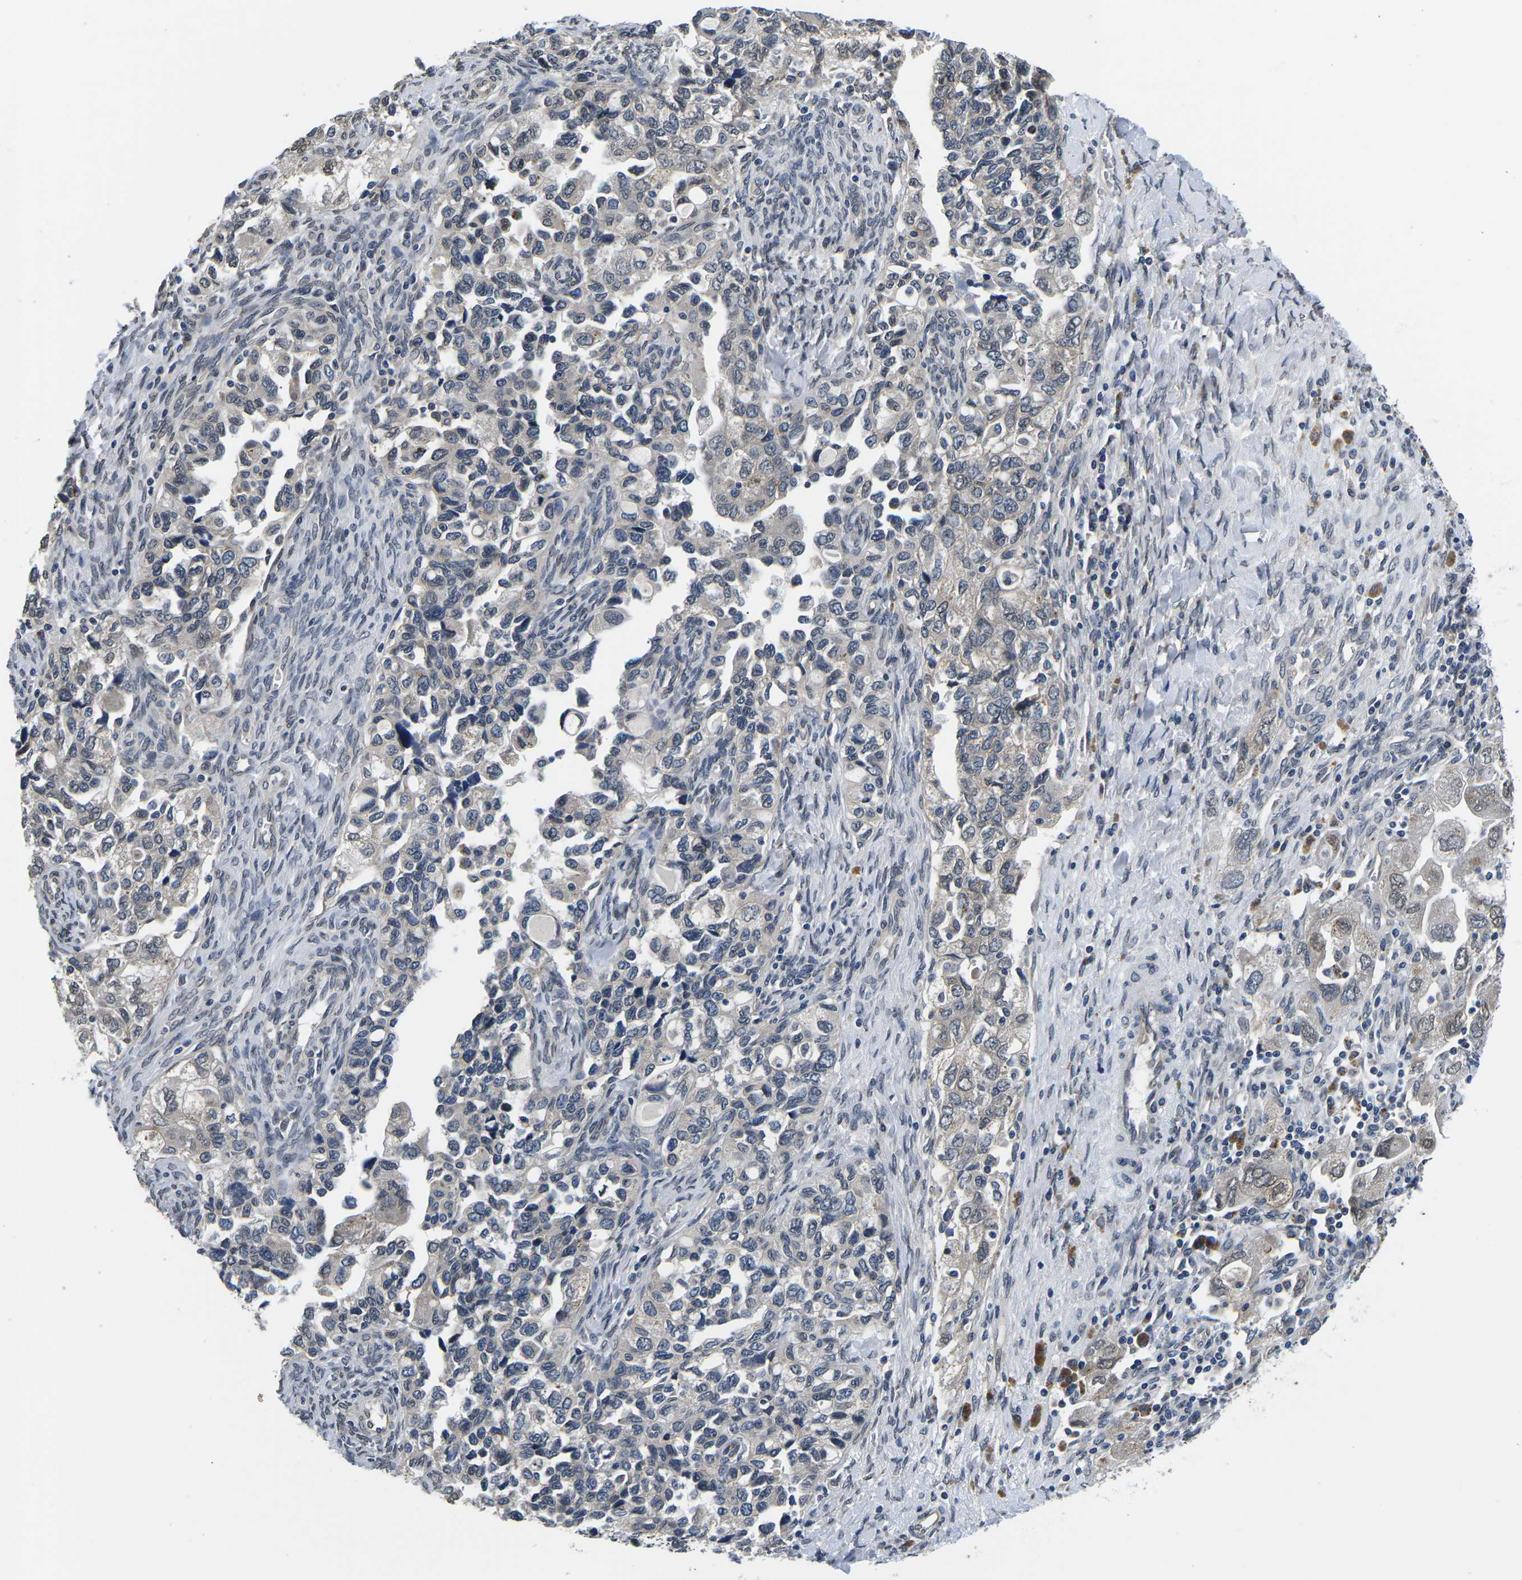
{"staining": {"intensity": "weak", "quantity": "<25%", "location": "cytoplasmic/membranous"}, "tissue": "ovarian cancer", "cell_type": "Tumor cells", "image_type": "cancer", "snomed": [{"axis": "morphology", "description": "Carcinoma, NOS"}, {"axis": "morphology", "description": "Cystadenocarcinoma, serous, NOS"}, {"axis": "topography", "description": "Ovary"}], "caption": "Tumor cells are negative for brown protein staining in carcinoma (ovarian).", "gene": "SNX10", "patient": {"sex": "female", "age": 69}}